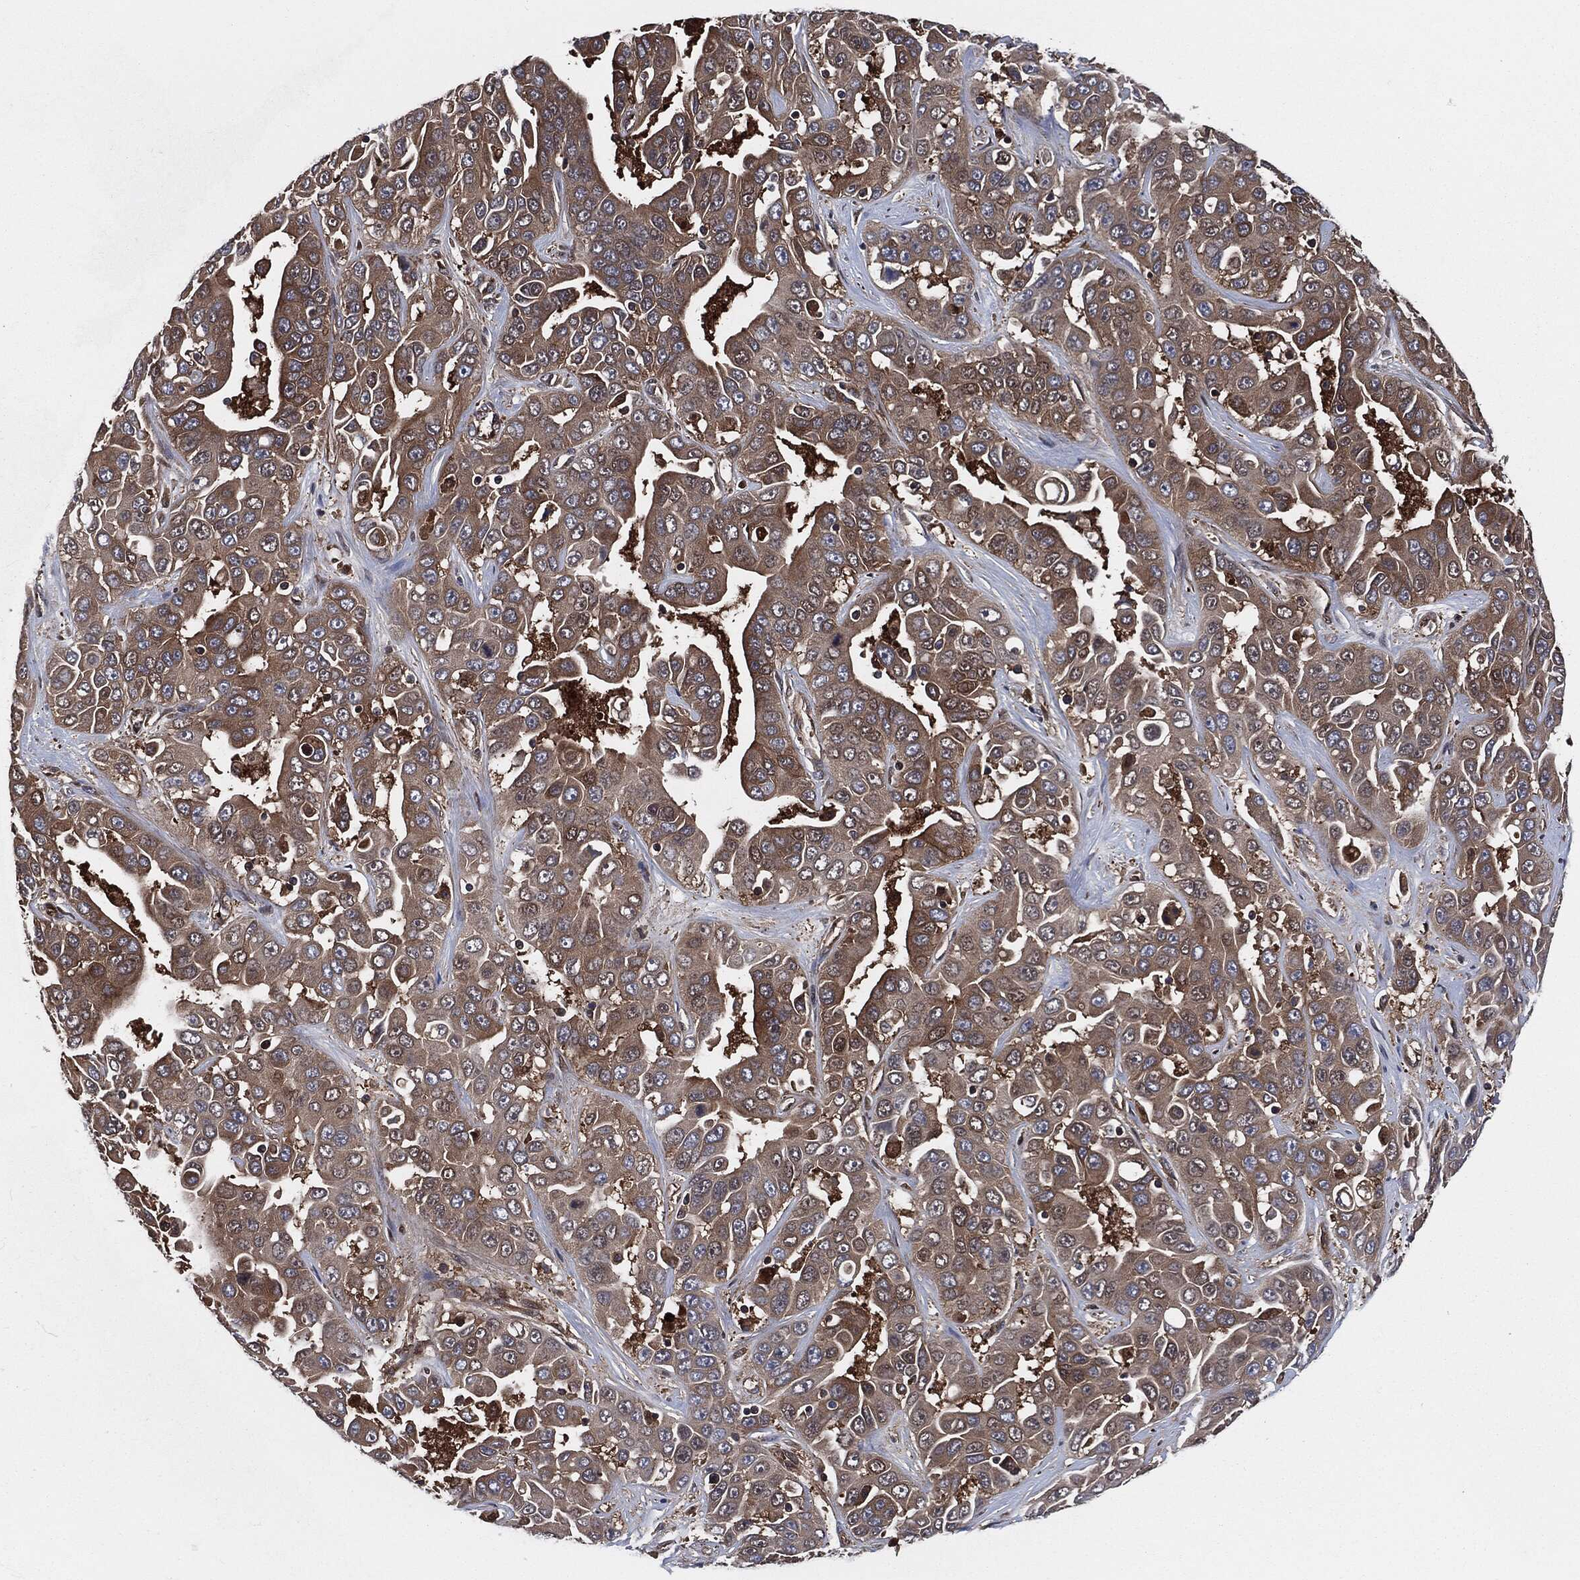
{"staining": {"intensity": "moderate", "quantity": ">75%", "location": "cytoplasmic/membranous"}, "tissue": "liver cancer", "cell_type": "Tumor cells", "image_type": "cancer", "snomed": [{"axis": "morphology", "description": "Cholangiocarcinoma"}, {"axis": "topography", "description": "Liver"}], "caption": "Liver cancer (cholangiocarcinoma) stained with immunohistochemistry exhibits moderate cytoplasmic/membranous staining in approximately >75% of tumor cells.", "gene": "XPNPEP1", "patient": {"sex": "female", "age": 52}}